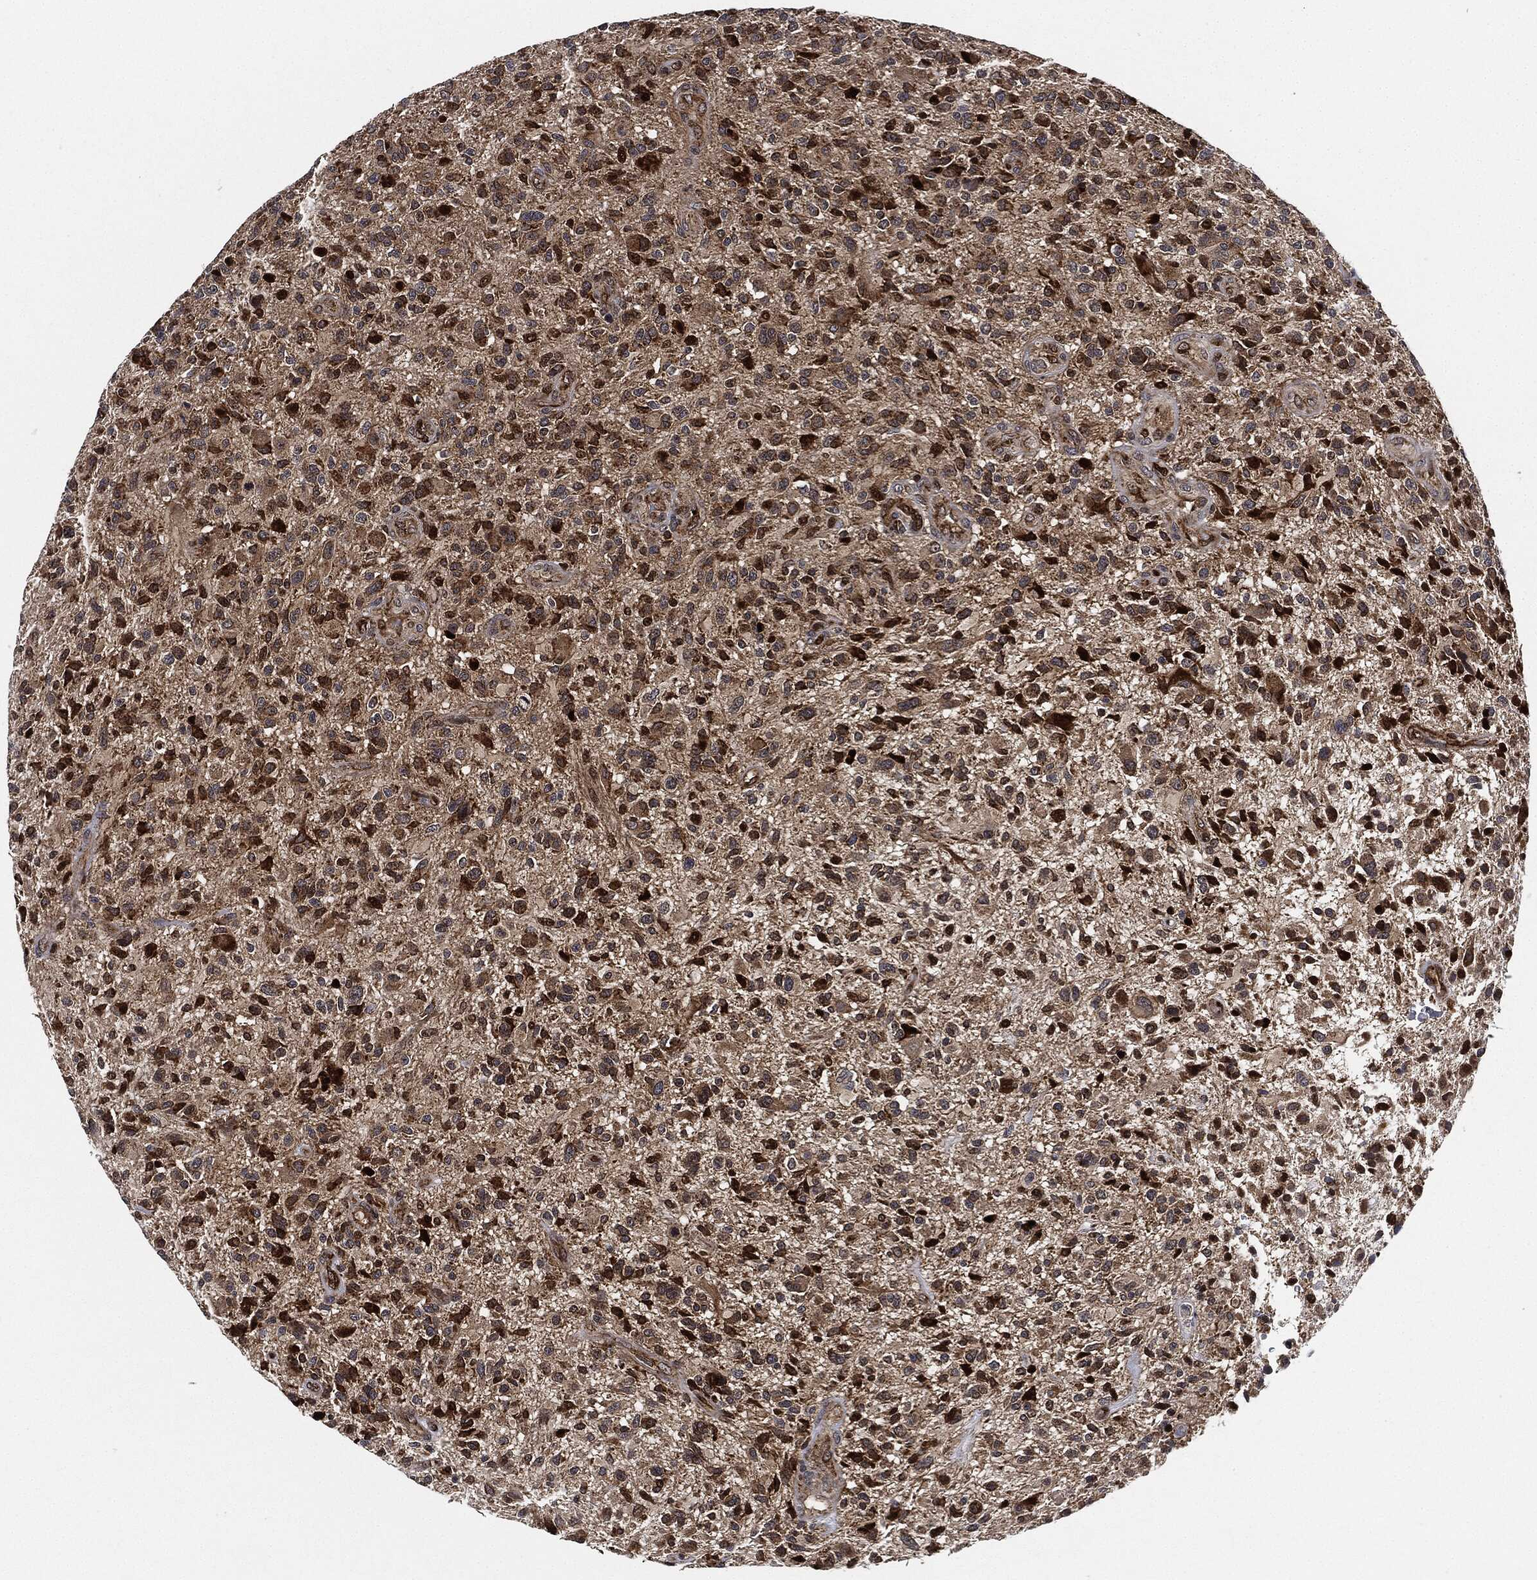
{"staining": {"intensity": "moderate", "quantity": ">75%", "location": "cytoplasmic/membranous"}, "tissue": "glioma", "cell_type": "Tumor cells", "image_type": "cancer", "snomed": [{"axis": "morphology", "description": "Glioma, malignant, High grade"}, {"axis": "topography", "description": "Brain"}], "caption": "High-power microscopy captured an IHC image of high-grade glioma (malignant), revealing moderate cytoplasmic/membranous expression in approximately >75% of tumor cells. (Stains: DAB (3,3'-diaminobenzidine) in brown, nuclei in blue, Microscopy: brightfield microscopy at high magnification).", "gene": "RNASEL", "patient": {"sex": "male", "age": 47}}